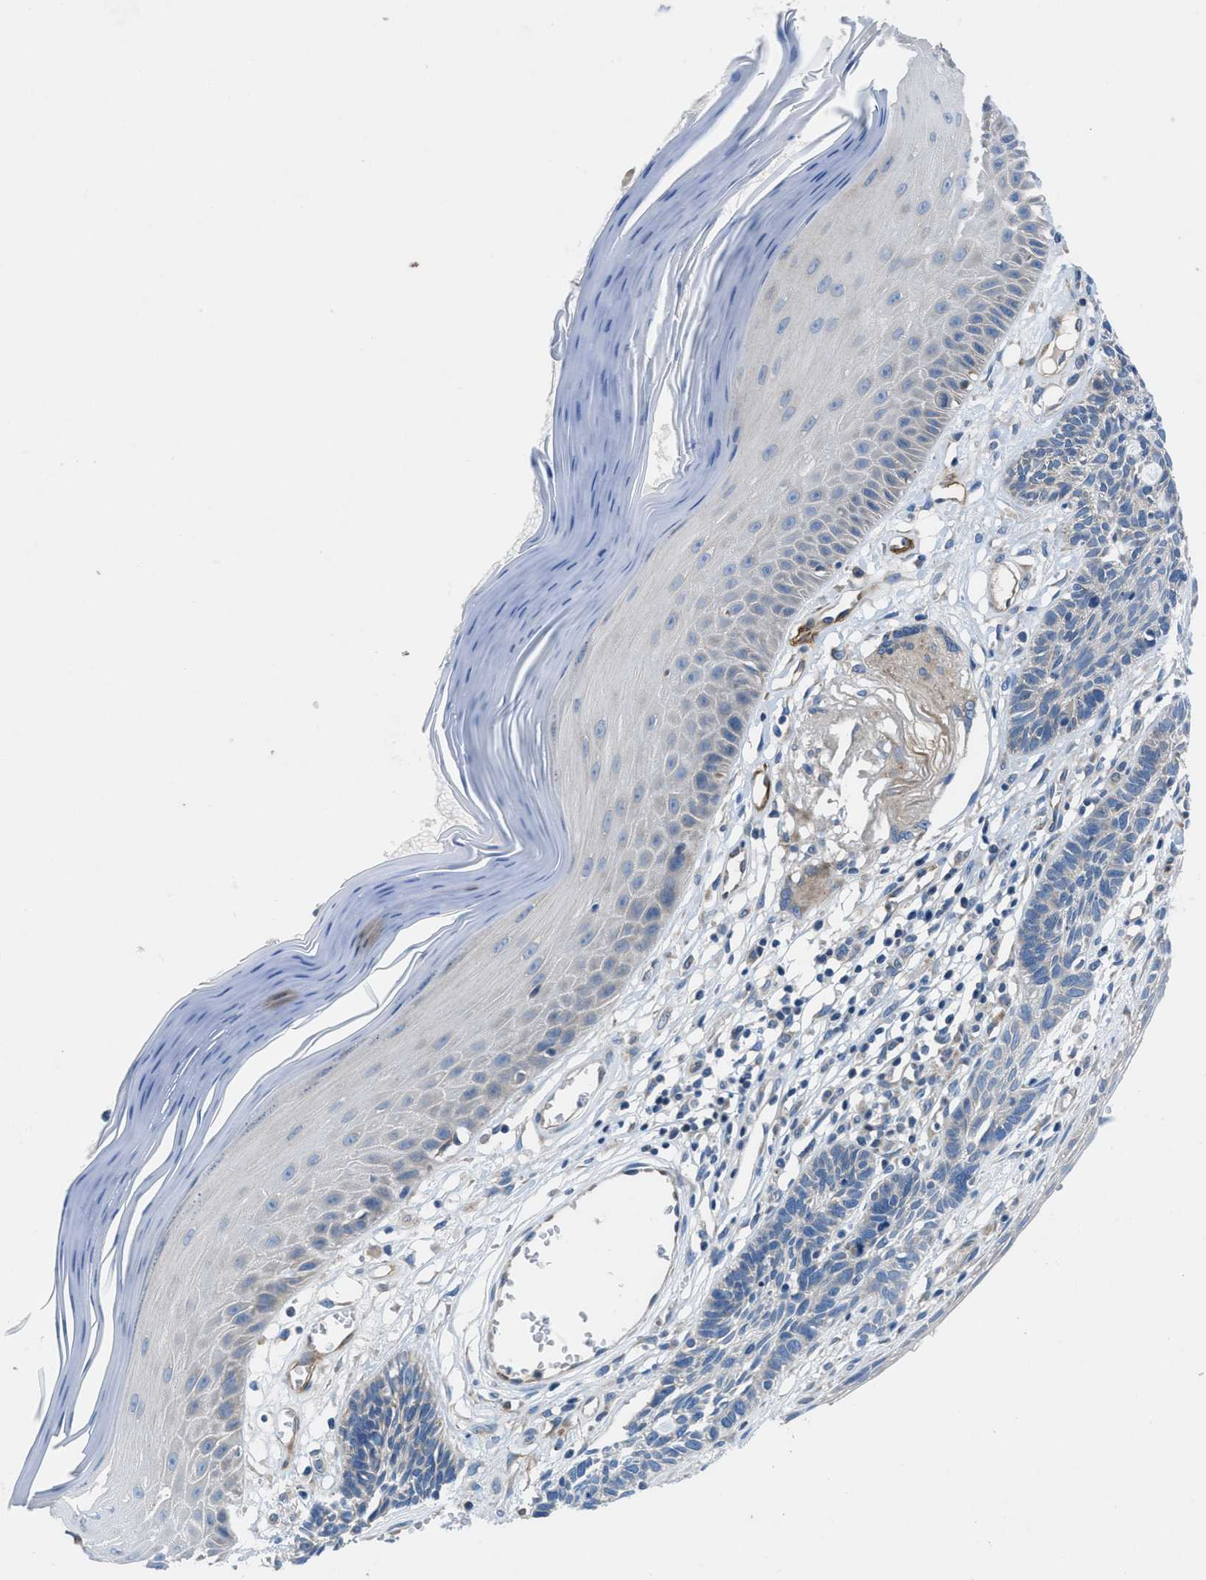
{"staining": {"intensity": "negative", "quantity": "none", "location": "none"}, "tissue": "skin cancer", "cell_type": "Tumor cells", "image_type": "cancer", "snomed": [{"axis": "morphology", "description": "Basal cell carcinoma"}, {"axis": "topography", "description": "Skin"}], "caption": "Skin cancer was stained to show a protein in brown. There is no significant expression in tumor cells.", "gene": "PGR", "patient": {"sex": "male", "age": 67}}